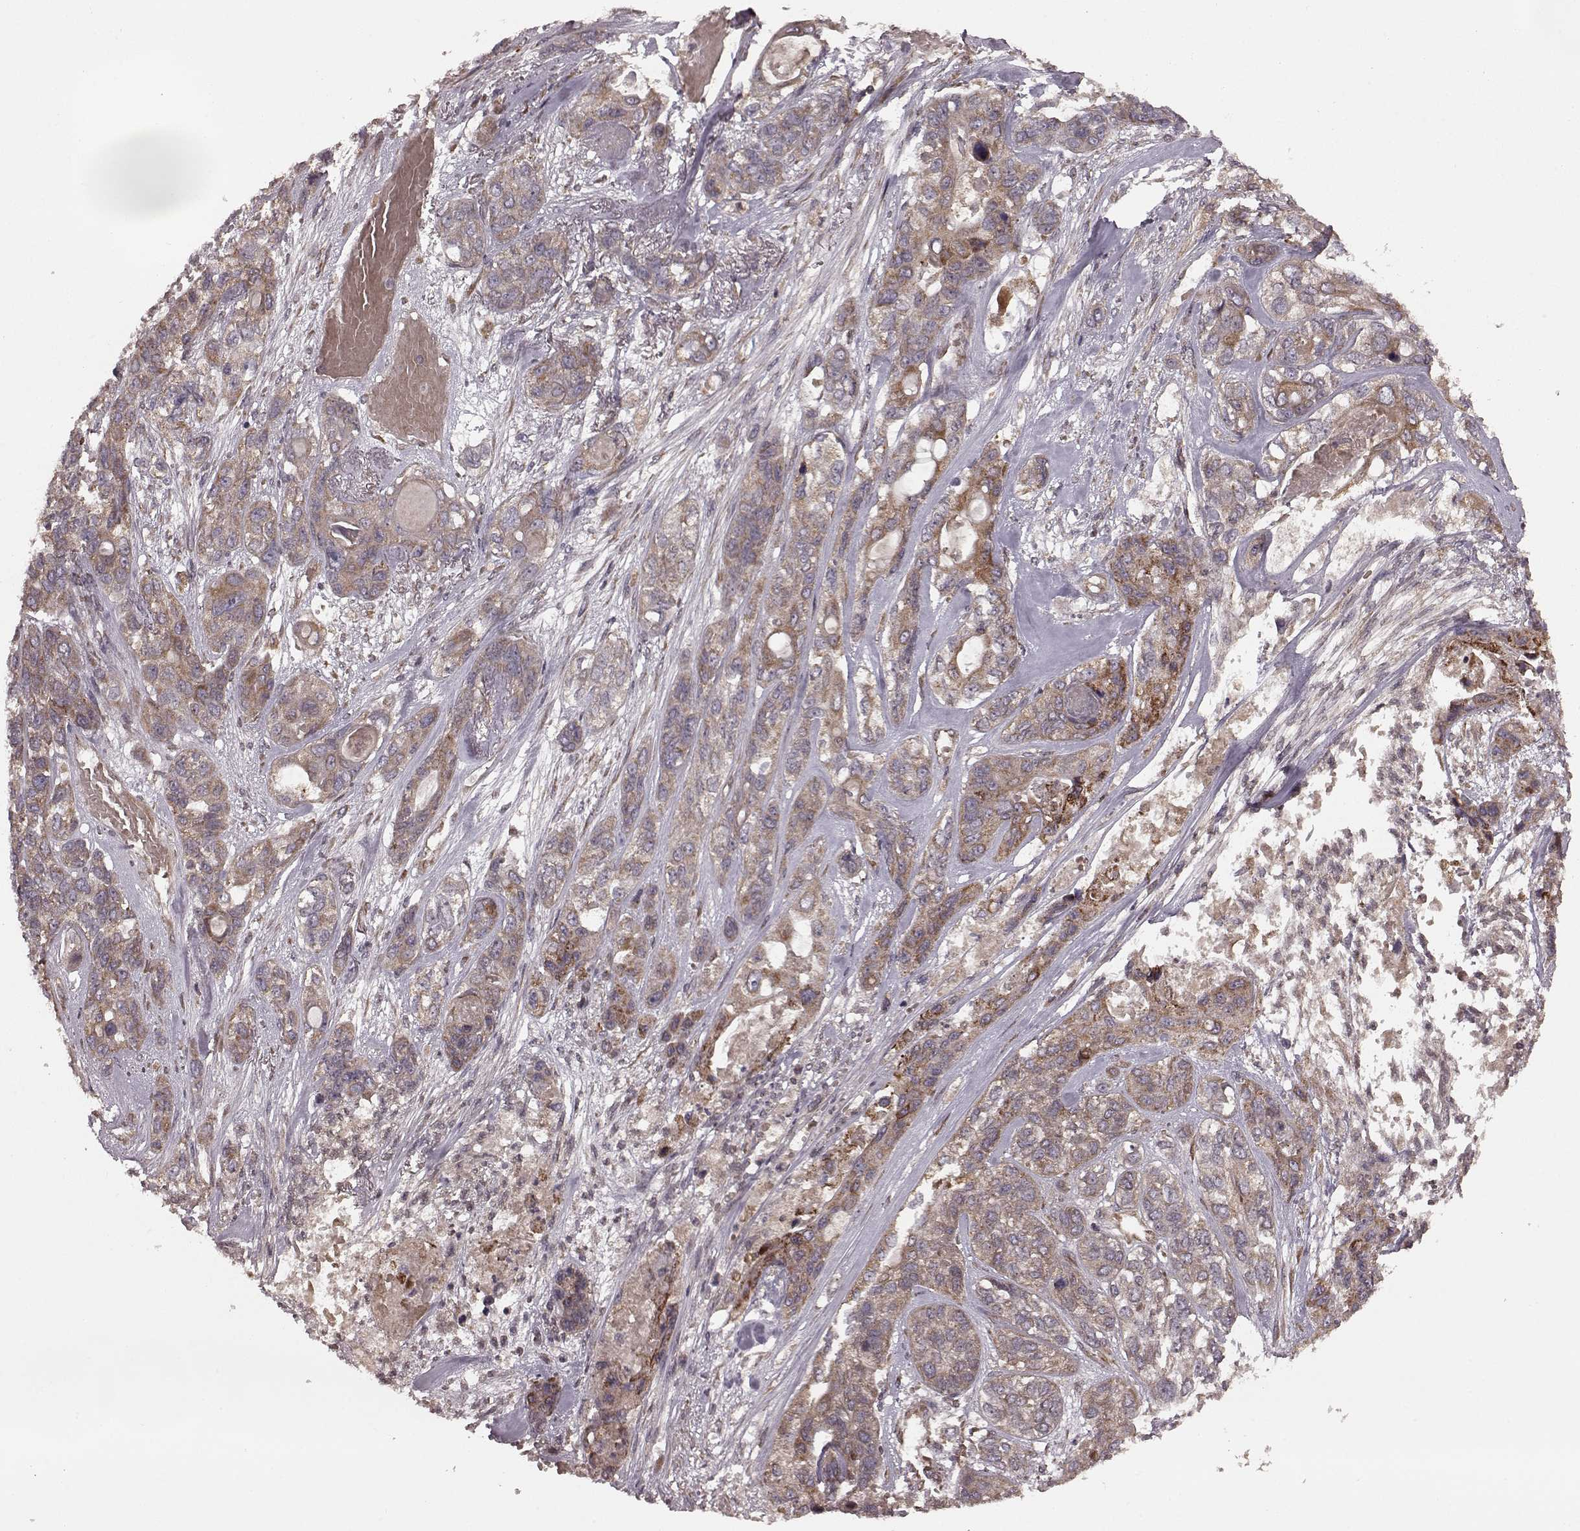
{"staining": {"intensity": "moderate", "quantity": ">75%", "location": "cytoplasmic/membranous"}, "tissue": "lung cancer", "cell_type": "Tumor cells", "image_type": "cancer", "snomed": [{"axis": "morphology", "description": "Squamous cell carcinoma, NOS"}, {"axis": "topography", "description": "Lung"}], "caption": "Human lung cancer stained with a brown dye exhibits moderate cytoplasmic/membranous positive expression in approximately >75% of tumor cells.", "gene": "AGPAT1", "patient": {"sex": "female", "age": 70}}